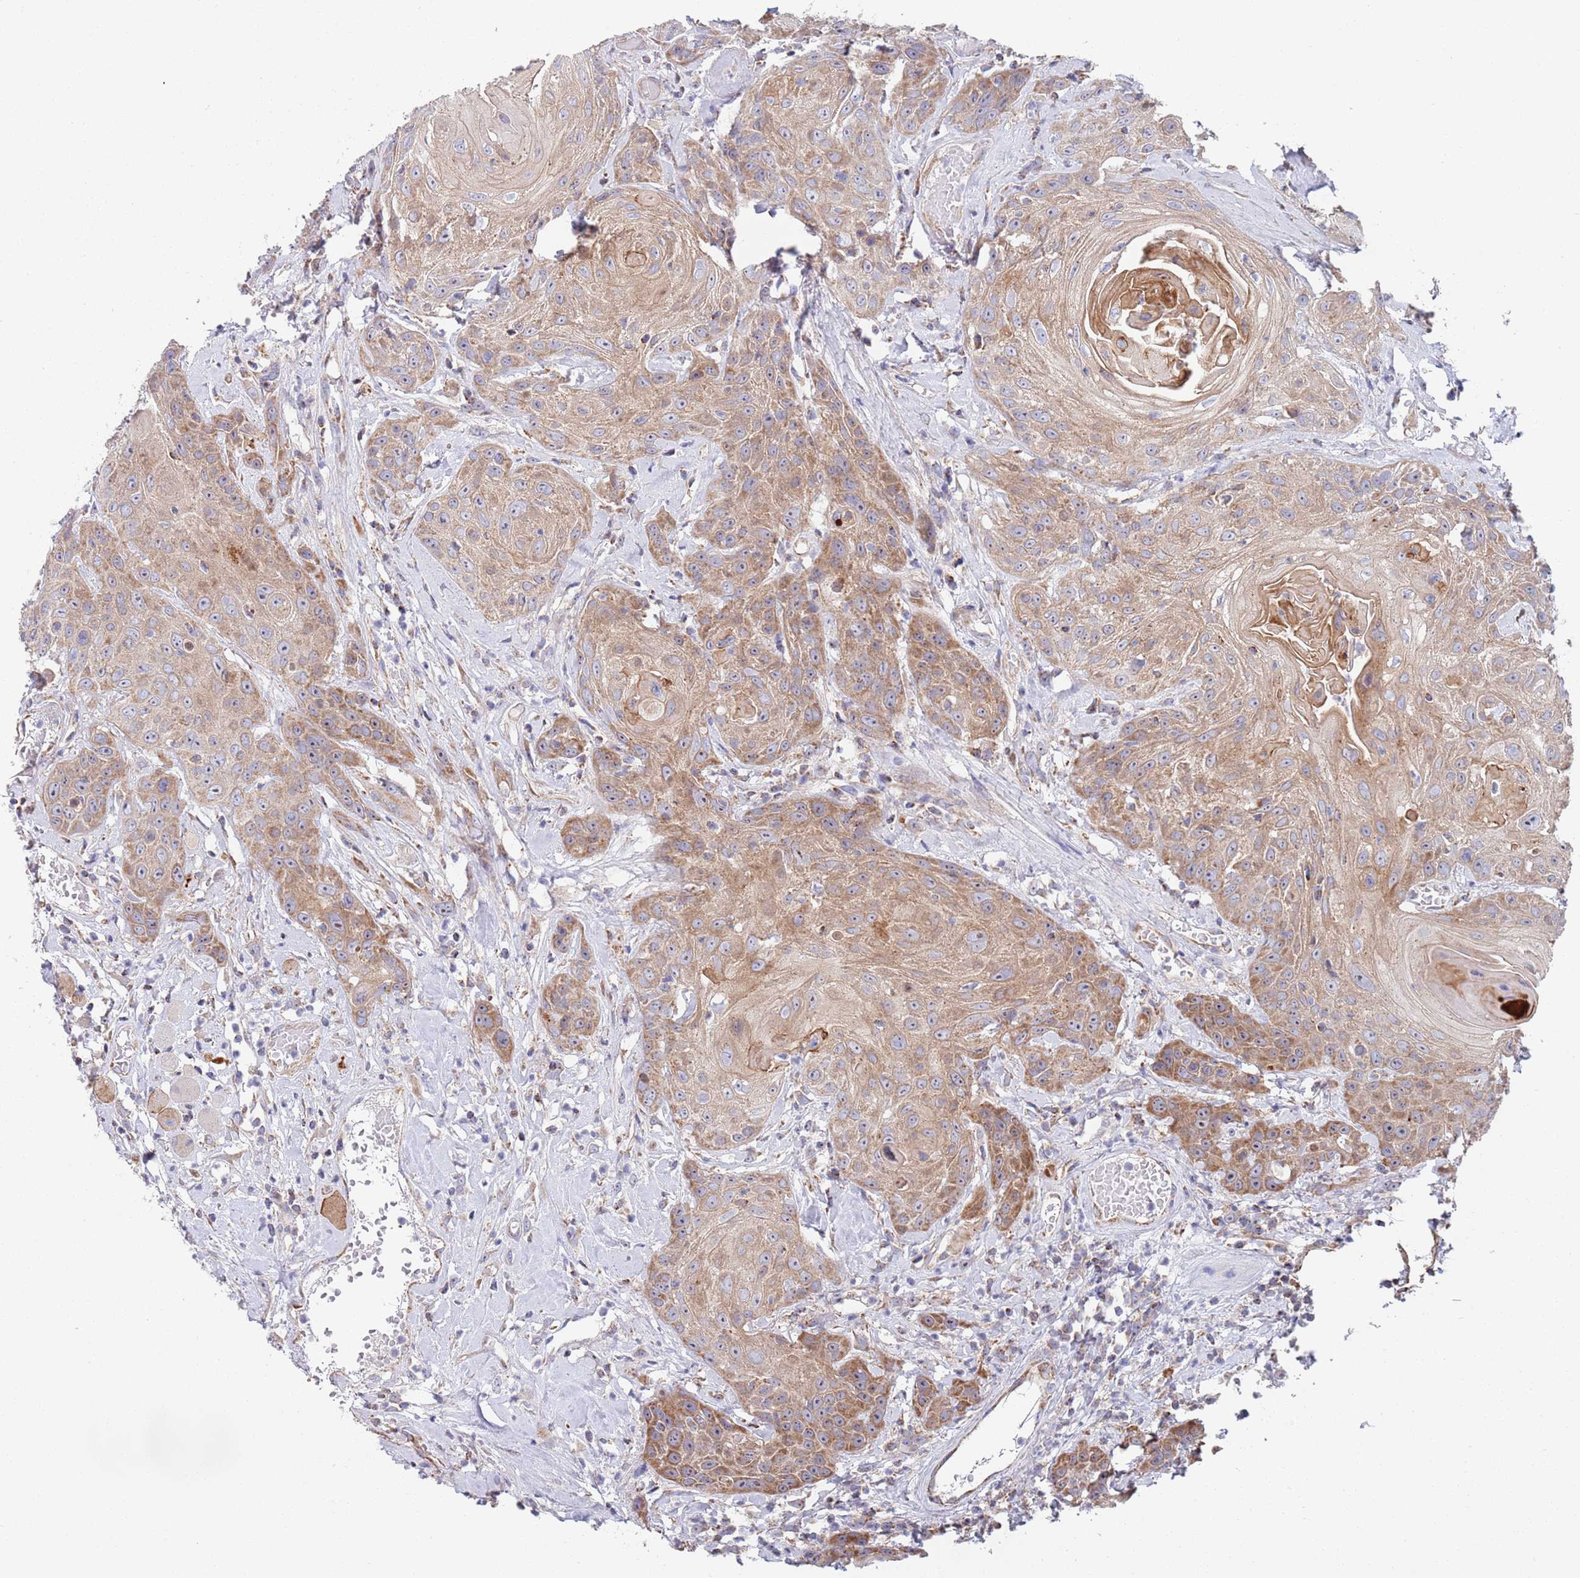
{"staining": {"intensity": "moderate", "quantity": ">75%", "location": "cytoplasmic/membranous"}, "tissue": "head and neck cancer", "cell_type": "Tumor cells", "image_type": "cancer", "snomed": [{"axis": "morphology", "description": "Squamous cell carcinoma, NOS"}, {"axis": "topography", "description": "Head-Neck"}], "caption": "Head and neck cancer stained with DAB immunohistochemistry shows medium levels of moderate cytoplasmic/membranous staining in about >75% of tumor cells.", "gene": "PWWP3A", "patient": {"sex": "female", "age": 59}}